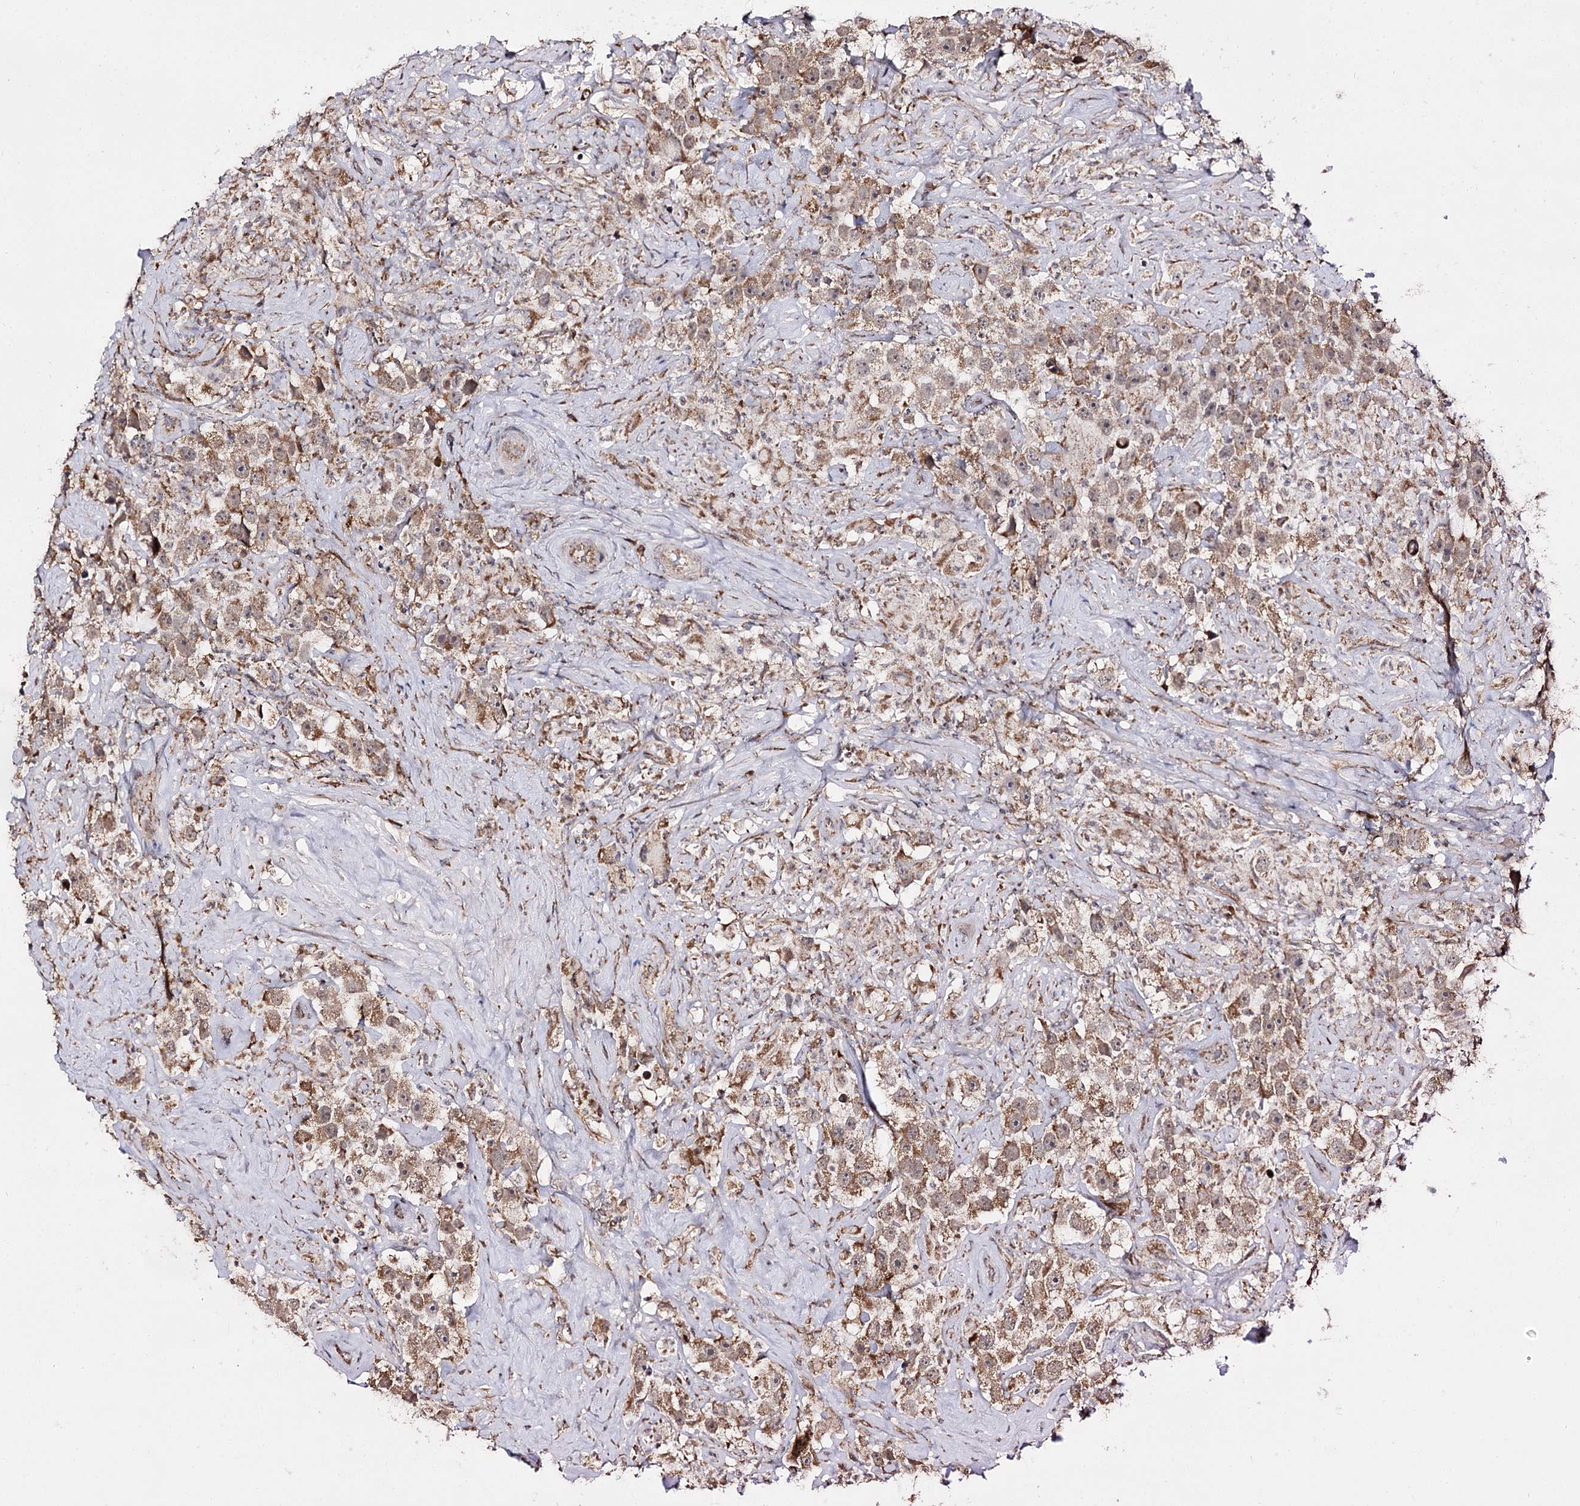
{"staining": {"intensity": "moderate", "quantity": ">75%", "location": "cytoplasmic/membranous"}, "tissue": "testis cancer", "cell_type": "Tumor cells", "image_type": "cancer", "snomed": [{"axis": "morphology", "description": "Seminoma, NOS"}, {"axis": "topography", "description": "Testis"}], "caption": "Tumor cells exhibit medium levels of moderate cytoplasmic/membranous positivity in approximately >75% of cells in seminoma (testis).", "gene": "CBR4", "patient": {"sex": "male", "age": 49}}